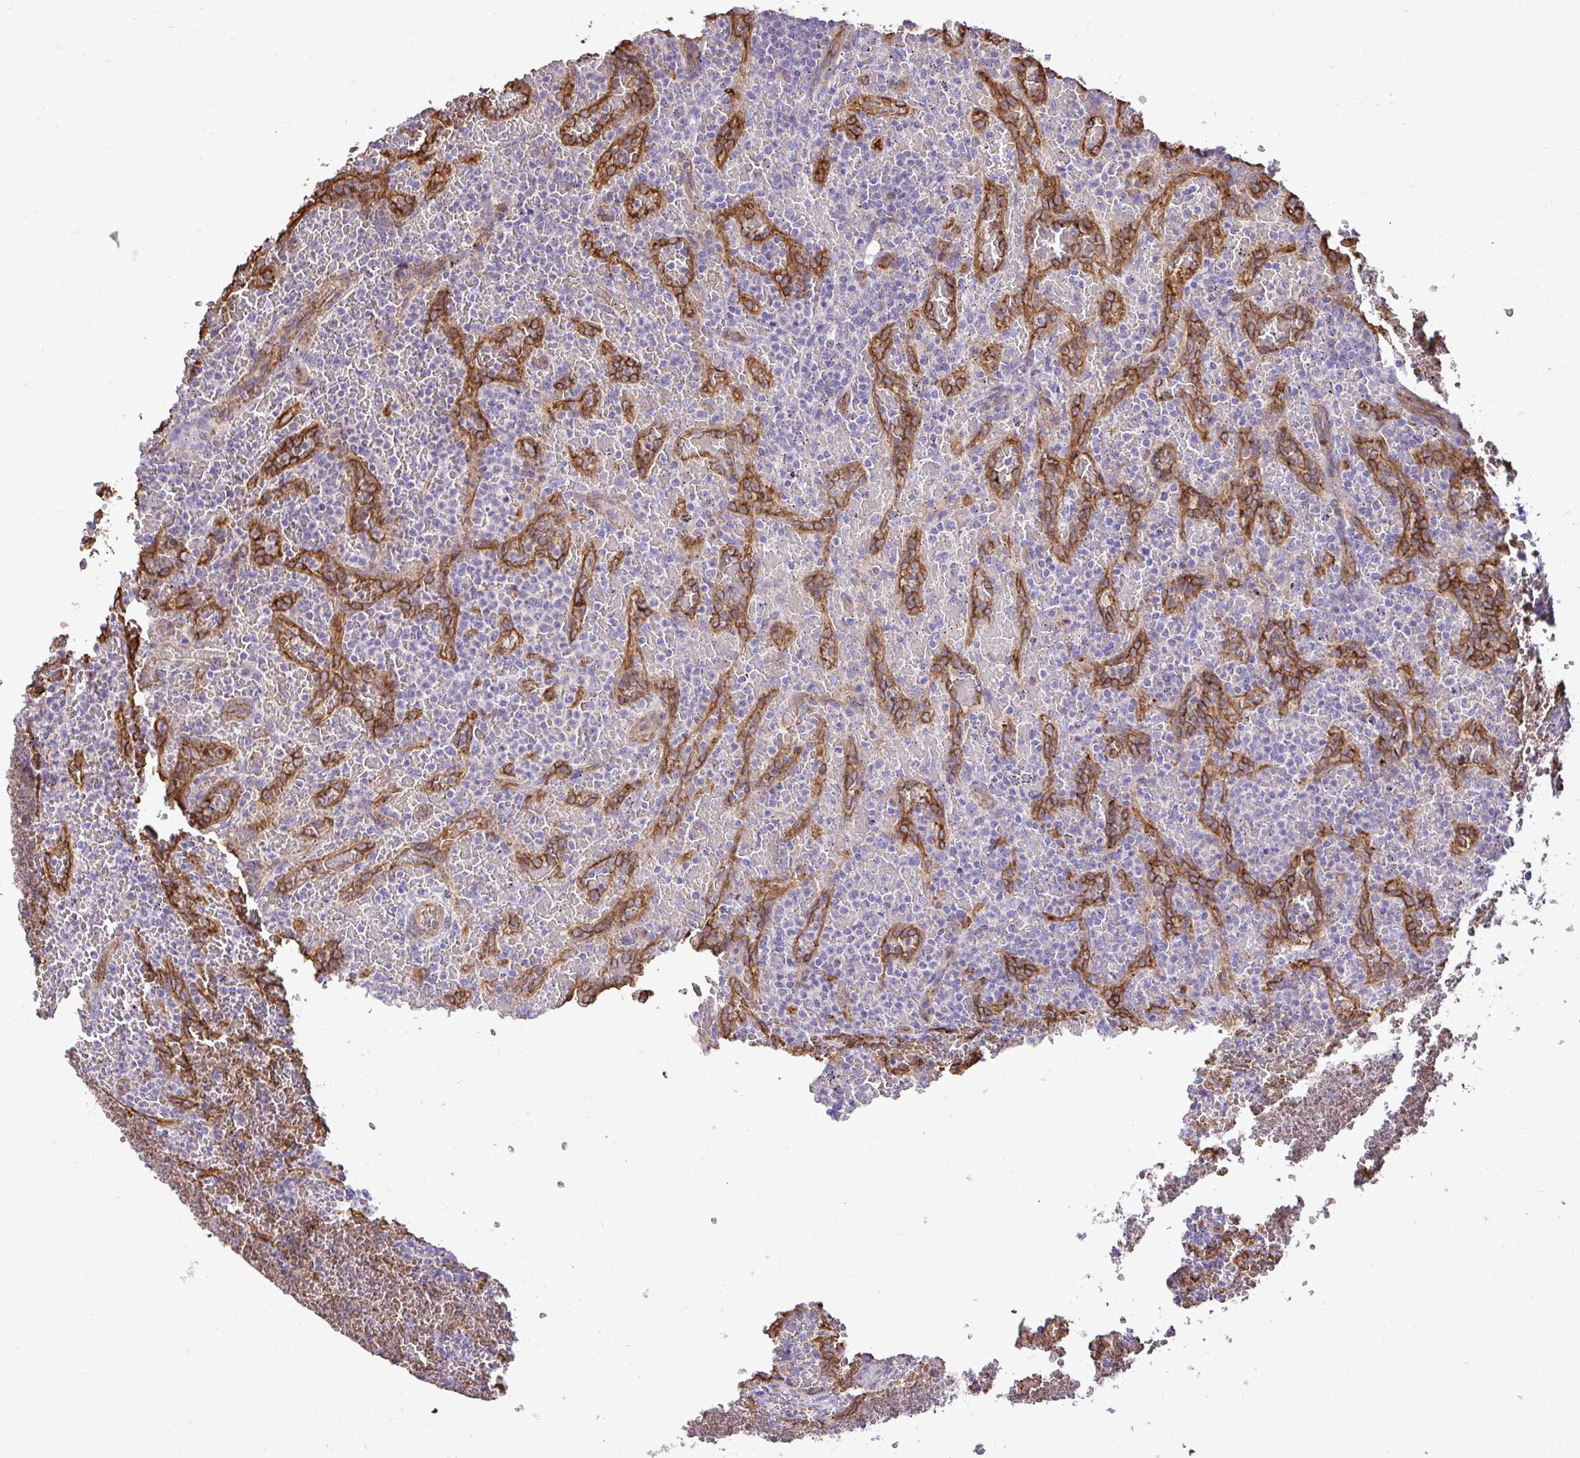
{"staining": {"intensity": "negative", "quantity": "none", "location": "none"}, "tissue": "lymphoma", "cell_type": "Tumor cells", "image_type": "cancer", "snomed": [{"axis": "morphology", "description": "Malignant lymphoma, non-Hodgkin's type, Low grade"}, {"axis": "topography", "description": "Spleen"}], "caption": "Micrograph shows no protein staining in tumor cells of low-grade malignant lymphoma, non-Hodgkin's type tissue.", "gene": "PTPRK", "patient": {"sex": "female", "age": 64}}